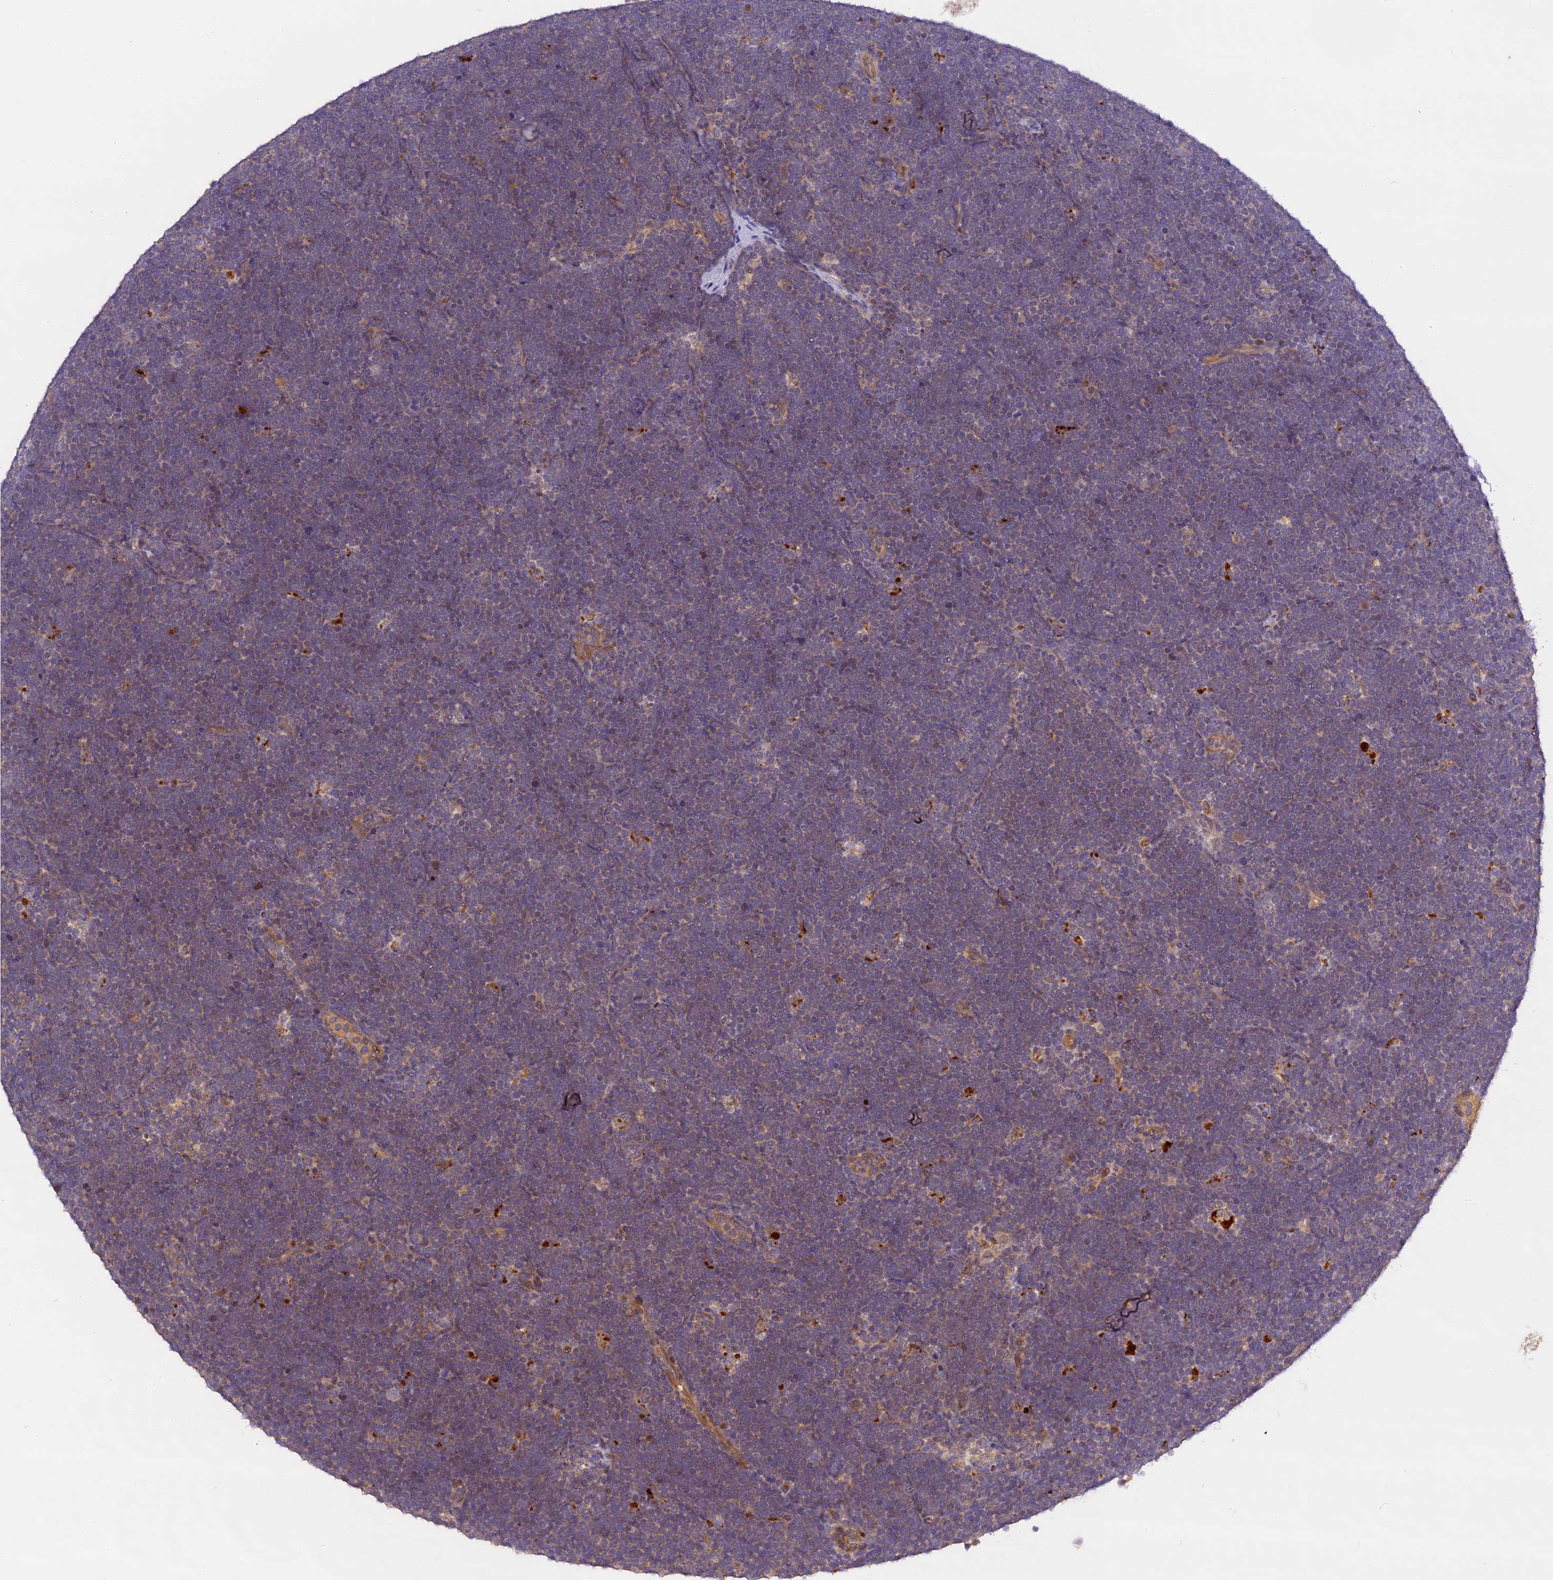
{"staining": {"intensity": "negative", "quantity": "none", "location": "none"}, "tissue": "lymphoma", "cell_type": "Tumor cells", "image_type": "cancer", "snomed": [{"axis": "morphology", "description": "Malignant lymphoma, non-Hodgkin's type, High grade"}, {"axis": "topography", "description": "Lymph node"}], "caption": "The immunohistochemistry histopathology image has no significant staining in tumor cells of lymphoma tissue.", "gene": "FNIP2", "patient": {"sex": "male", "age": 13}}